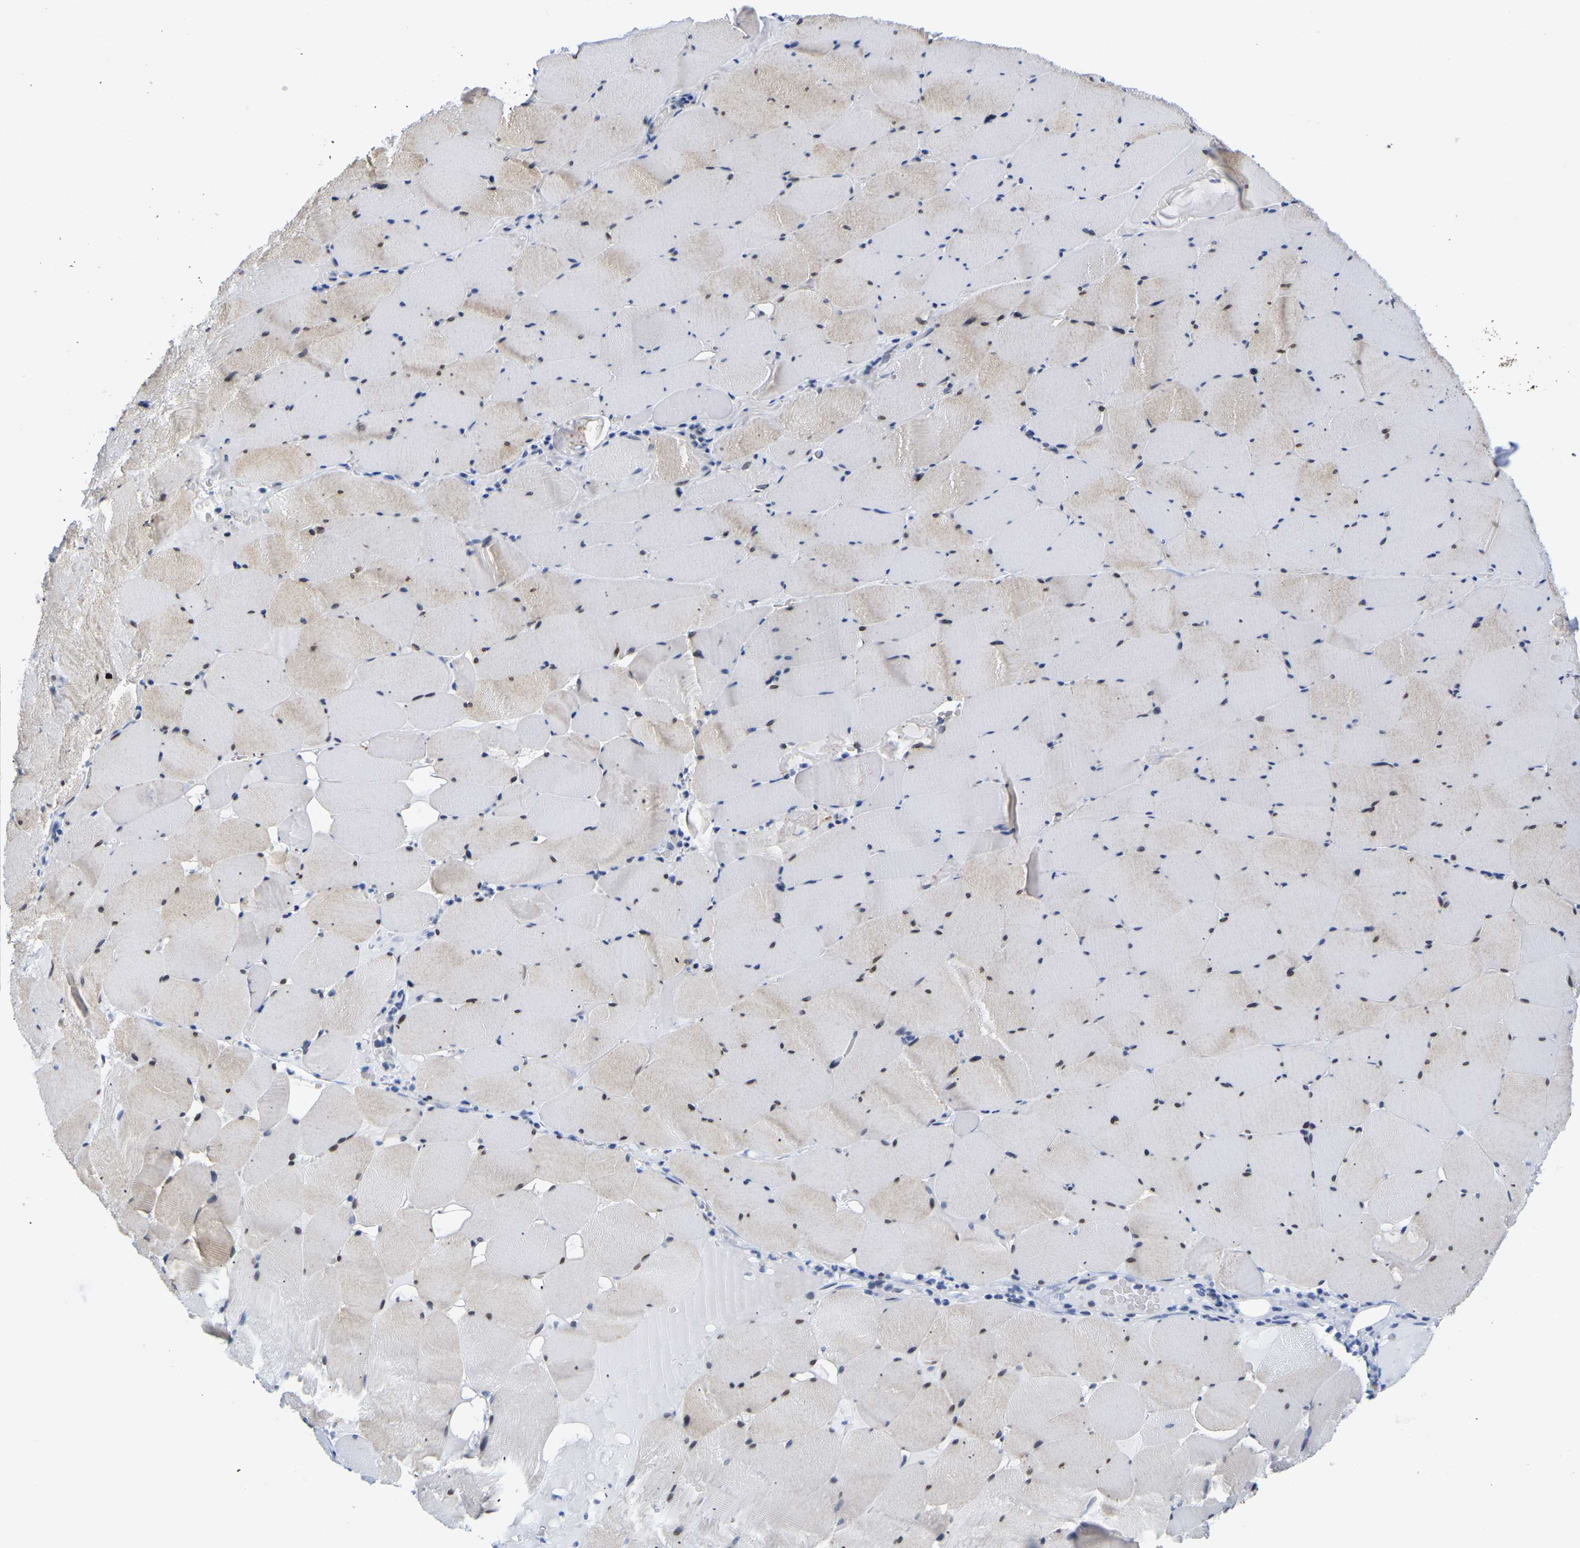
{"staining": {"intensity": "weak", "quantity": "<25%", "location": "cytoplasmic/membranous,nuclear"}, "tissue": "skeletal muscle", "cell_type": "Myocytes", "image_type": "normal", "snomed": [{"axis": "morphology", "description": "Normal tissue, NOS"}, {"axis": "topography", "description": "Skeletal muscle"}], "caption": "A high-resolution photomicrograph shows immunohistochemistry (IHC) staining of unremarkable skeletal muscle, which demonstrates no significant positivity in myocytes. (DAB (3,3'-diaminobenzidine) immunohistochemistry (IHC), high magnification).", "gene": "UPK3A", "patient": {"sex": "male", "age": 62}}